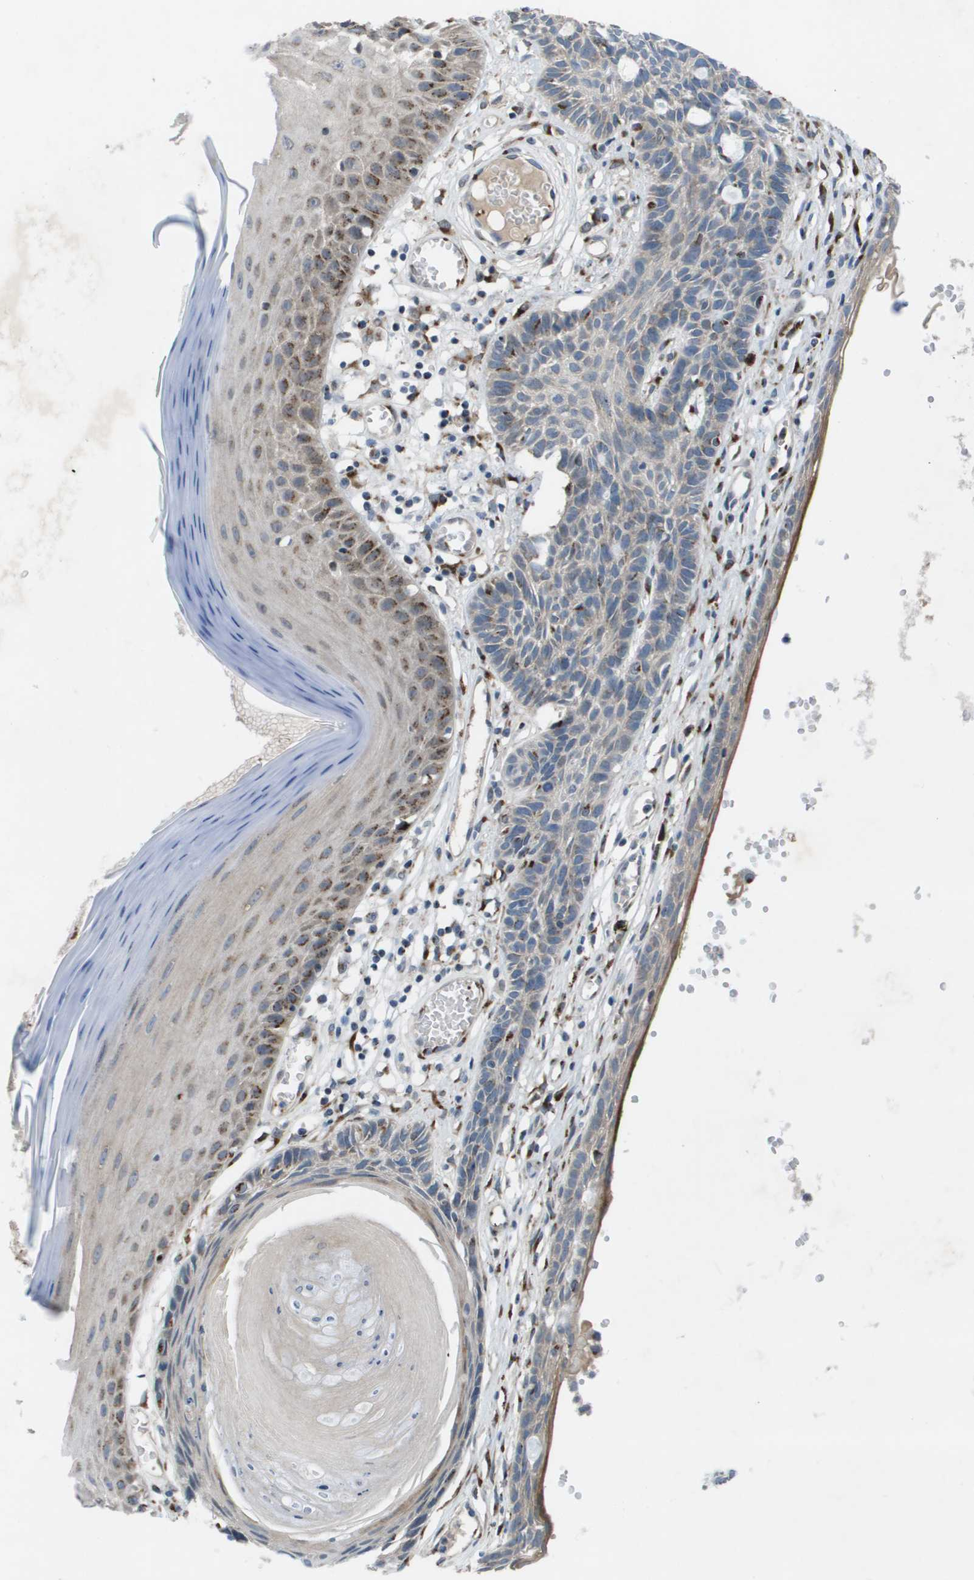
{"staining": {"intensity": "strong", "quantity": "<25%", "location": "cytoplasmic/membranous"}, "tissue": "skin cancer", "cell_type": "Tumor cells", "image_type": "cancer", "snomed": [{"axis": "morphology", "description": "Basal cell carcinoma"}, {"axis": "topography", "description": "Skin"}], "caption": "Skin cancer tissue exhibits strong cytoplasmic/membranous expression in approximately <25% of tumor cells, visualized by immunohistochemistry.", "gene": "QSOX2", "patient": {"sex": "male", "age": 67}}